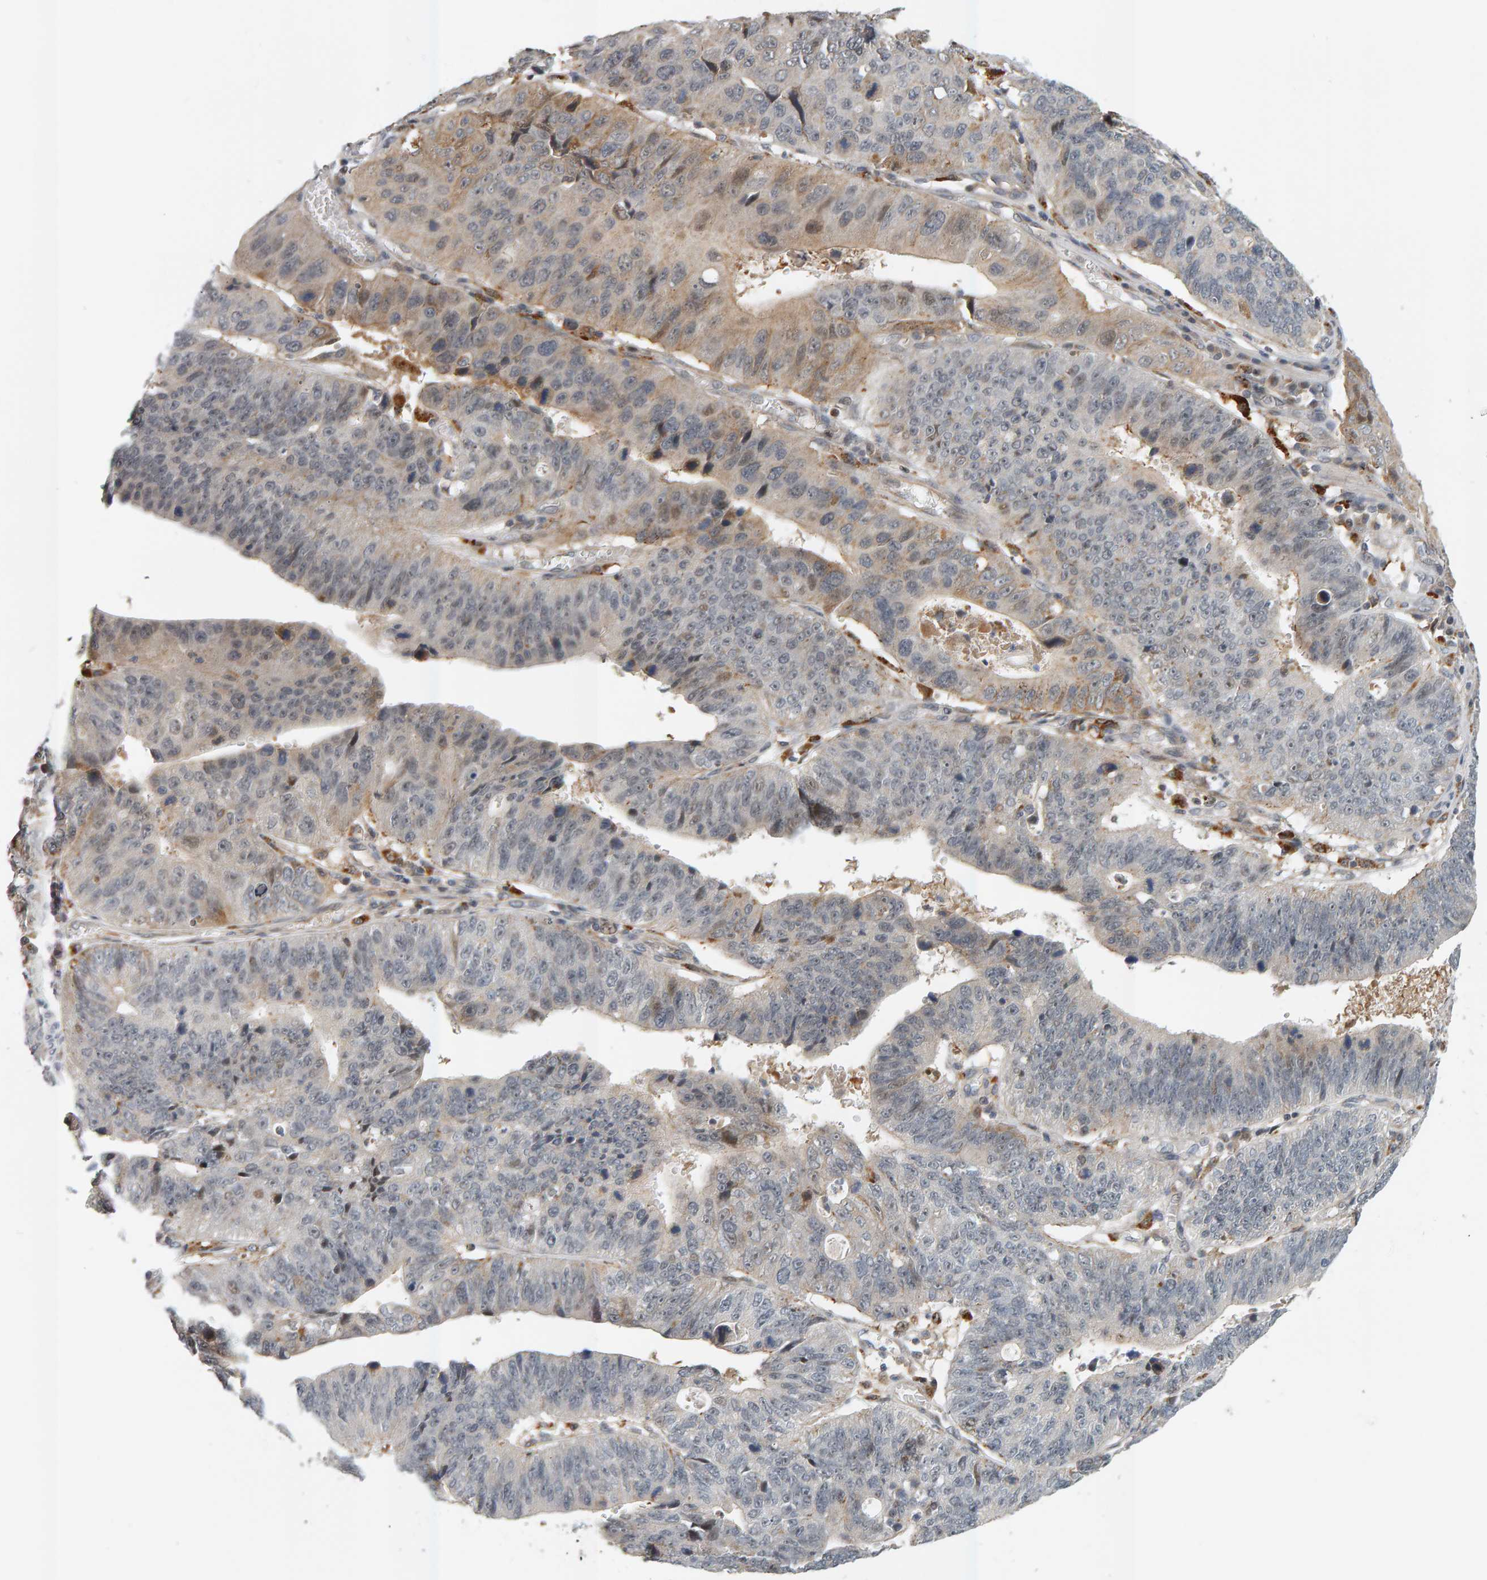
{"staining": {"intensity": "weak", "quantity": "<25%", "location": "cytoplasmic/membranous,nuclear"}, "tissue": "stomach cancer", "cell_type": "Tumor cells", "image_type": "cancer", "snomed": [{"axis": "morphology", "description": "Adenocarcinoma, NOS"}, {"axis": "topography", "description": "Stomach"}], "caption": "Immunohistochemistry (IHC) histopathology image of stomach cancer (adenocarcinoma) stained for a protein (brown), which reveals no staining in tumor cells. (Immunohistochemistry (IHC), brightfield microscopy, high magnification).", "gene": "ZNF160", "patient": {"sex": "male", "age": 59}}